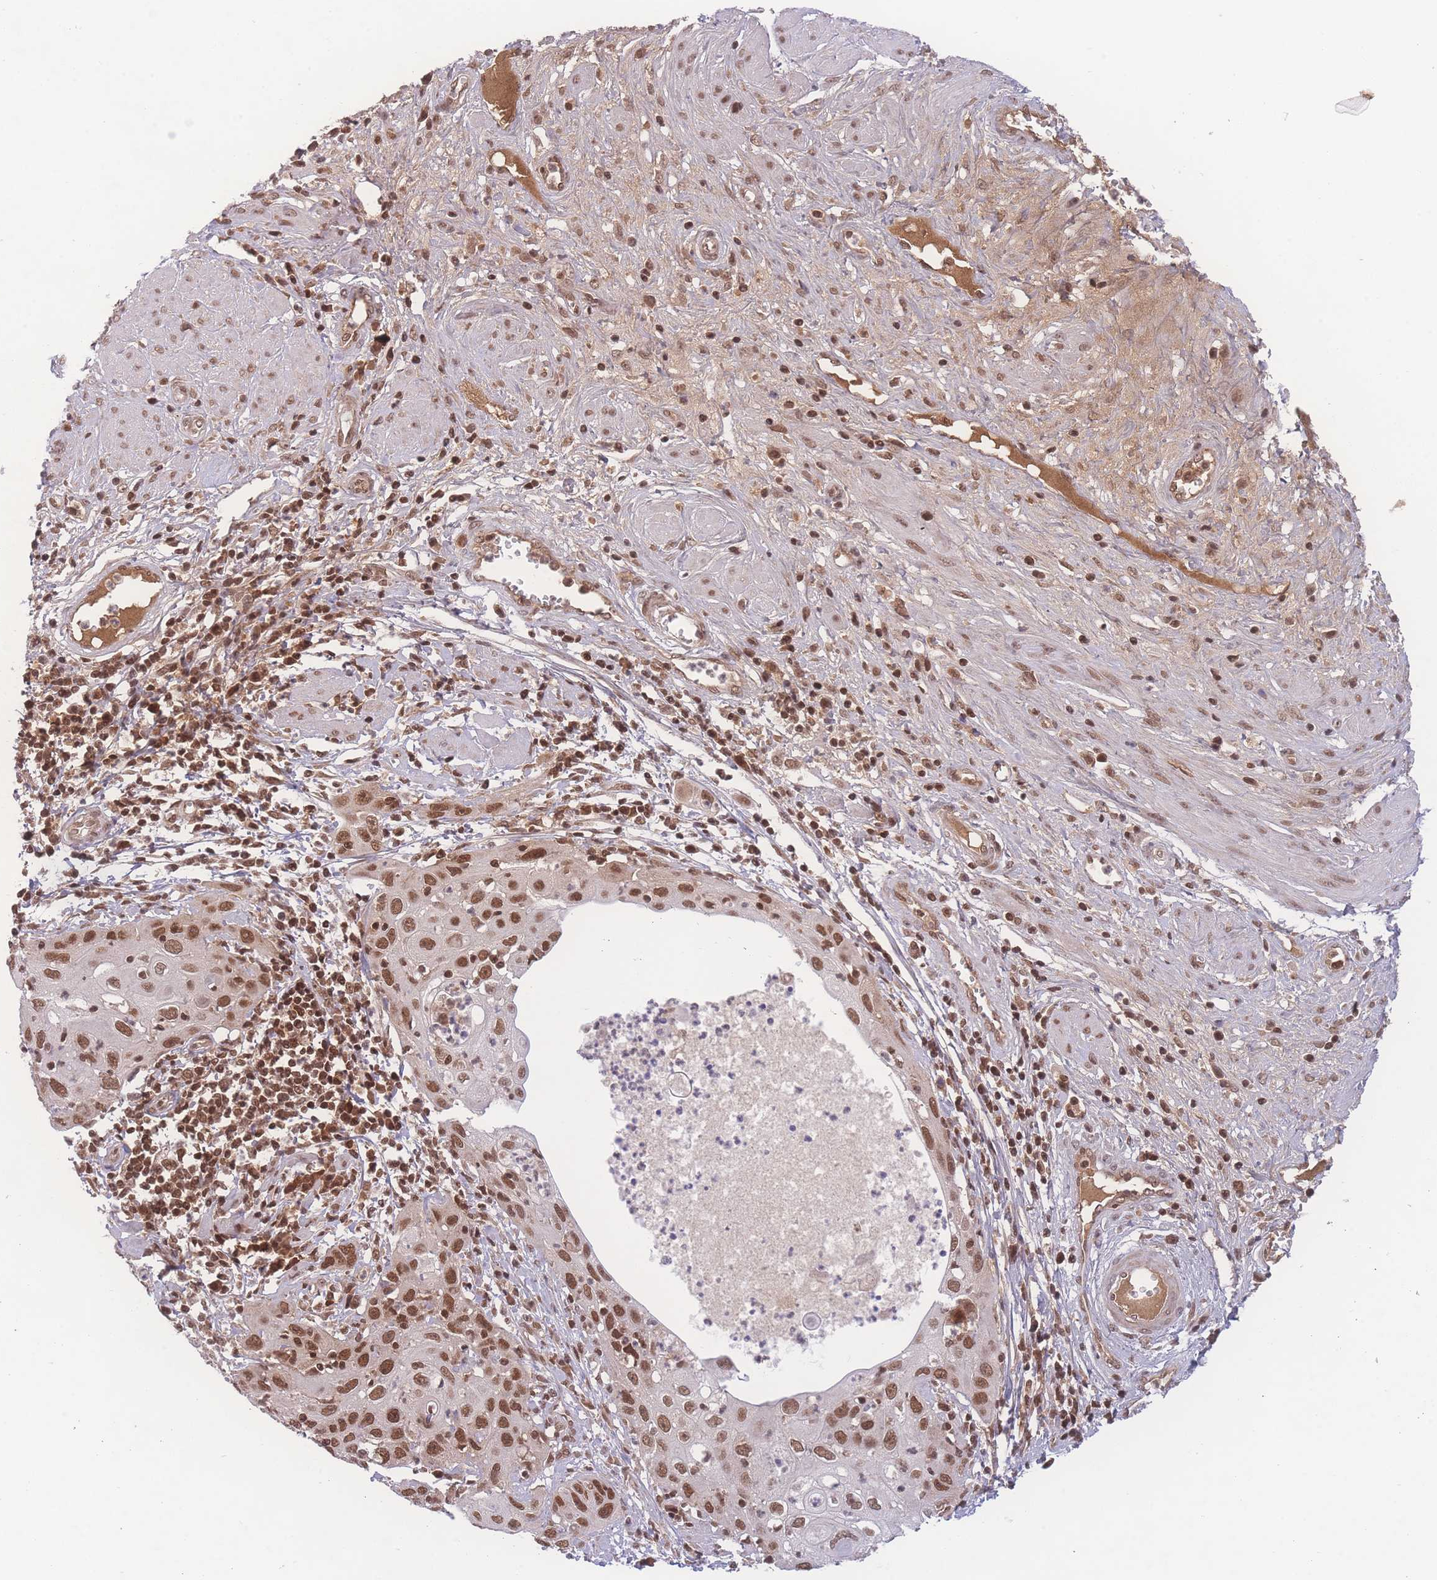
{"staining": {"intensity": "moderate", "quantity": ">75%", "location": "nuclear"}, "tissue": "cervical cancer", "cell_type": "Tumor cells", "image_type": "cancer", "snomed": [{"axis": "morphology", "description": "Squamous cell carcinoma, NOS"}, {"axis": "topography", "description": "Cervix"}], "caption": "The immunohistochemical stain labels moderate nuclear expression in tumor cells of cervical squamous cell carcinoma tissue. Ihc stains the protein of interest in brown and the nuclei are stained blue.", "gene": "RAVER1", "patient": {"sex": "female", "age": 36}}